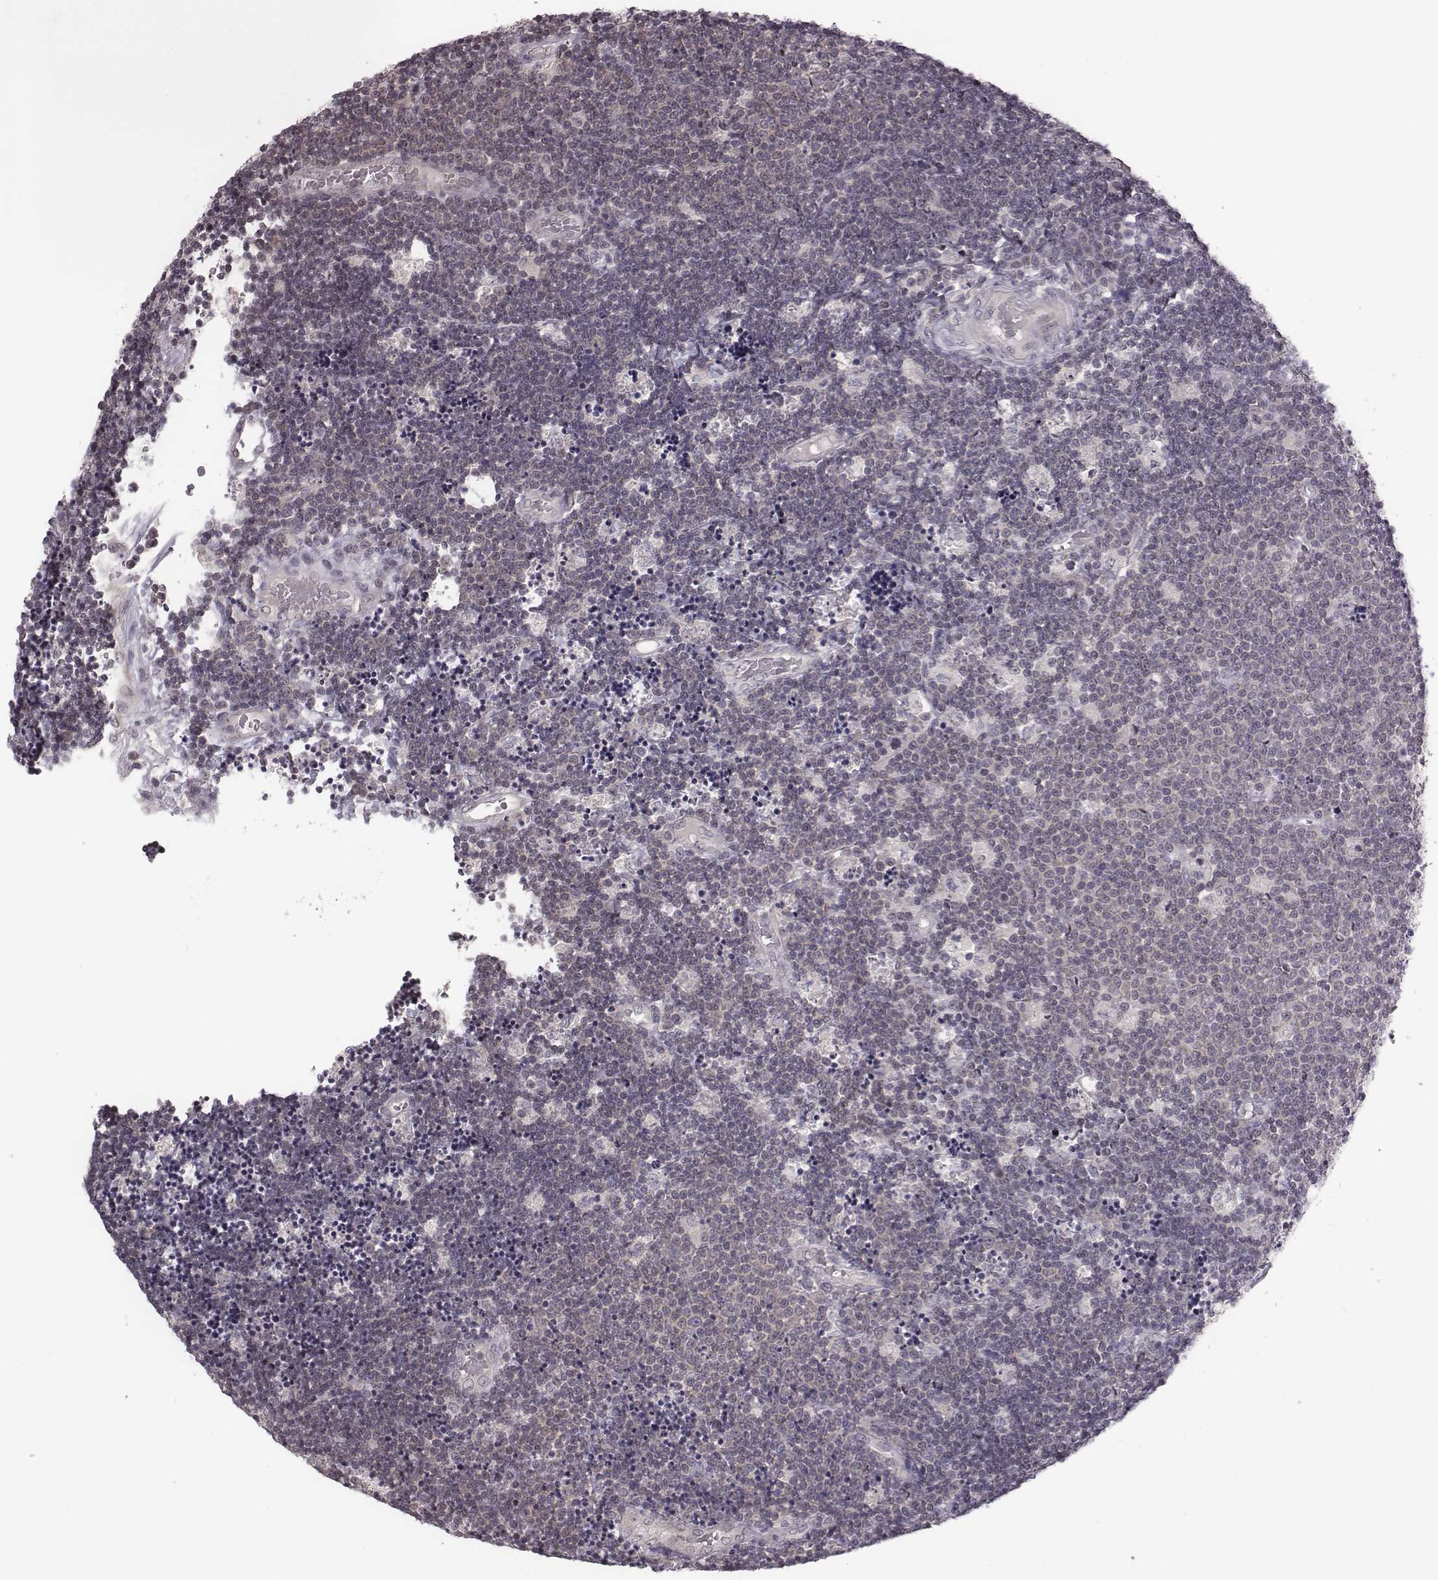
{"staining": {"intensity": "negative", "quantity": "none", "location": "none"}, "tissue": "lymphoma", "cell_type": "Tumor cells", "image_type": "cancer", "snomed": [{"axis": "morphology", "description": "Malignant lymphoma, non-Hodgkin's type, Low grade"}, {"axis": "topography", "description": "Brain"}], "caption": "Tumor cells are negative for protein expression in human lymphoma.", "gene": "BICDL1", "patient": {"sex": "female", "age": 66}}